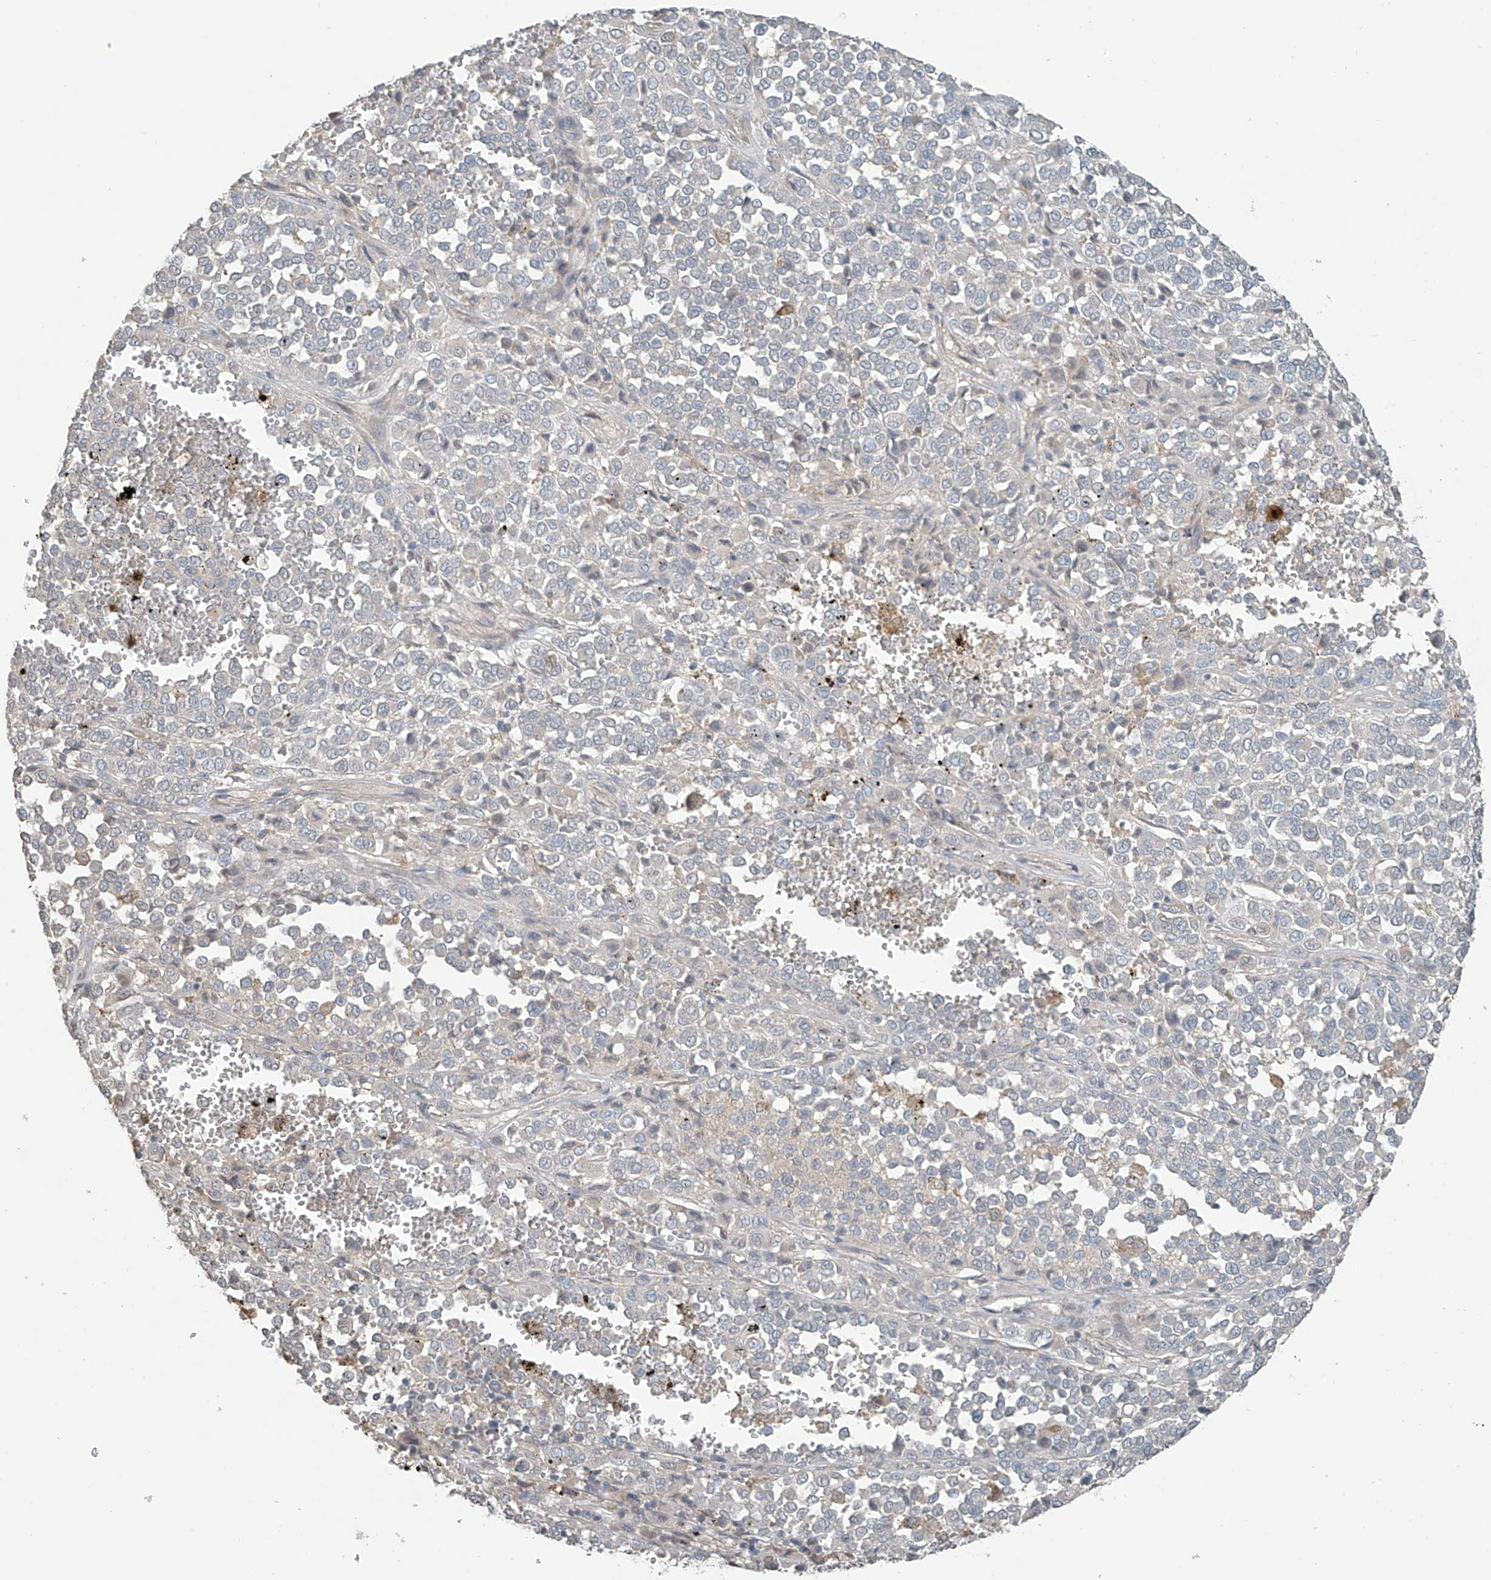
{"staining": {"intensity": "negative", "quantity": "none", "location": "none"}, "tissue": "melanoma", "cell_type": "Tumor cells", "image_type": "cancer", "snomed": [{"axis": "morphology", "description": "Malignant melanoma, Metastatic site"}, {"axis": "topography", "description": "Pancreas"}], "caption": "Immunohistochemistry of human malignant melanoma (metastatic site) demonstrates no expression in tumor cells.", "gene": "HOXA11", "patient": {"sex": "female", "age": 30}}